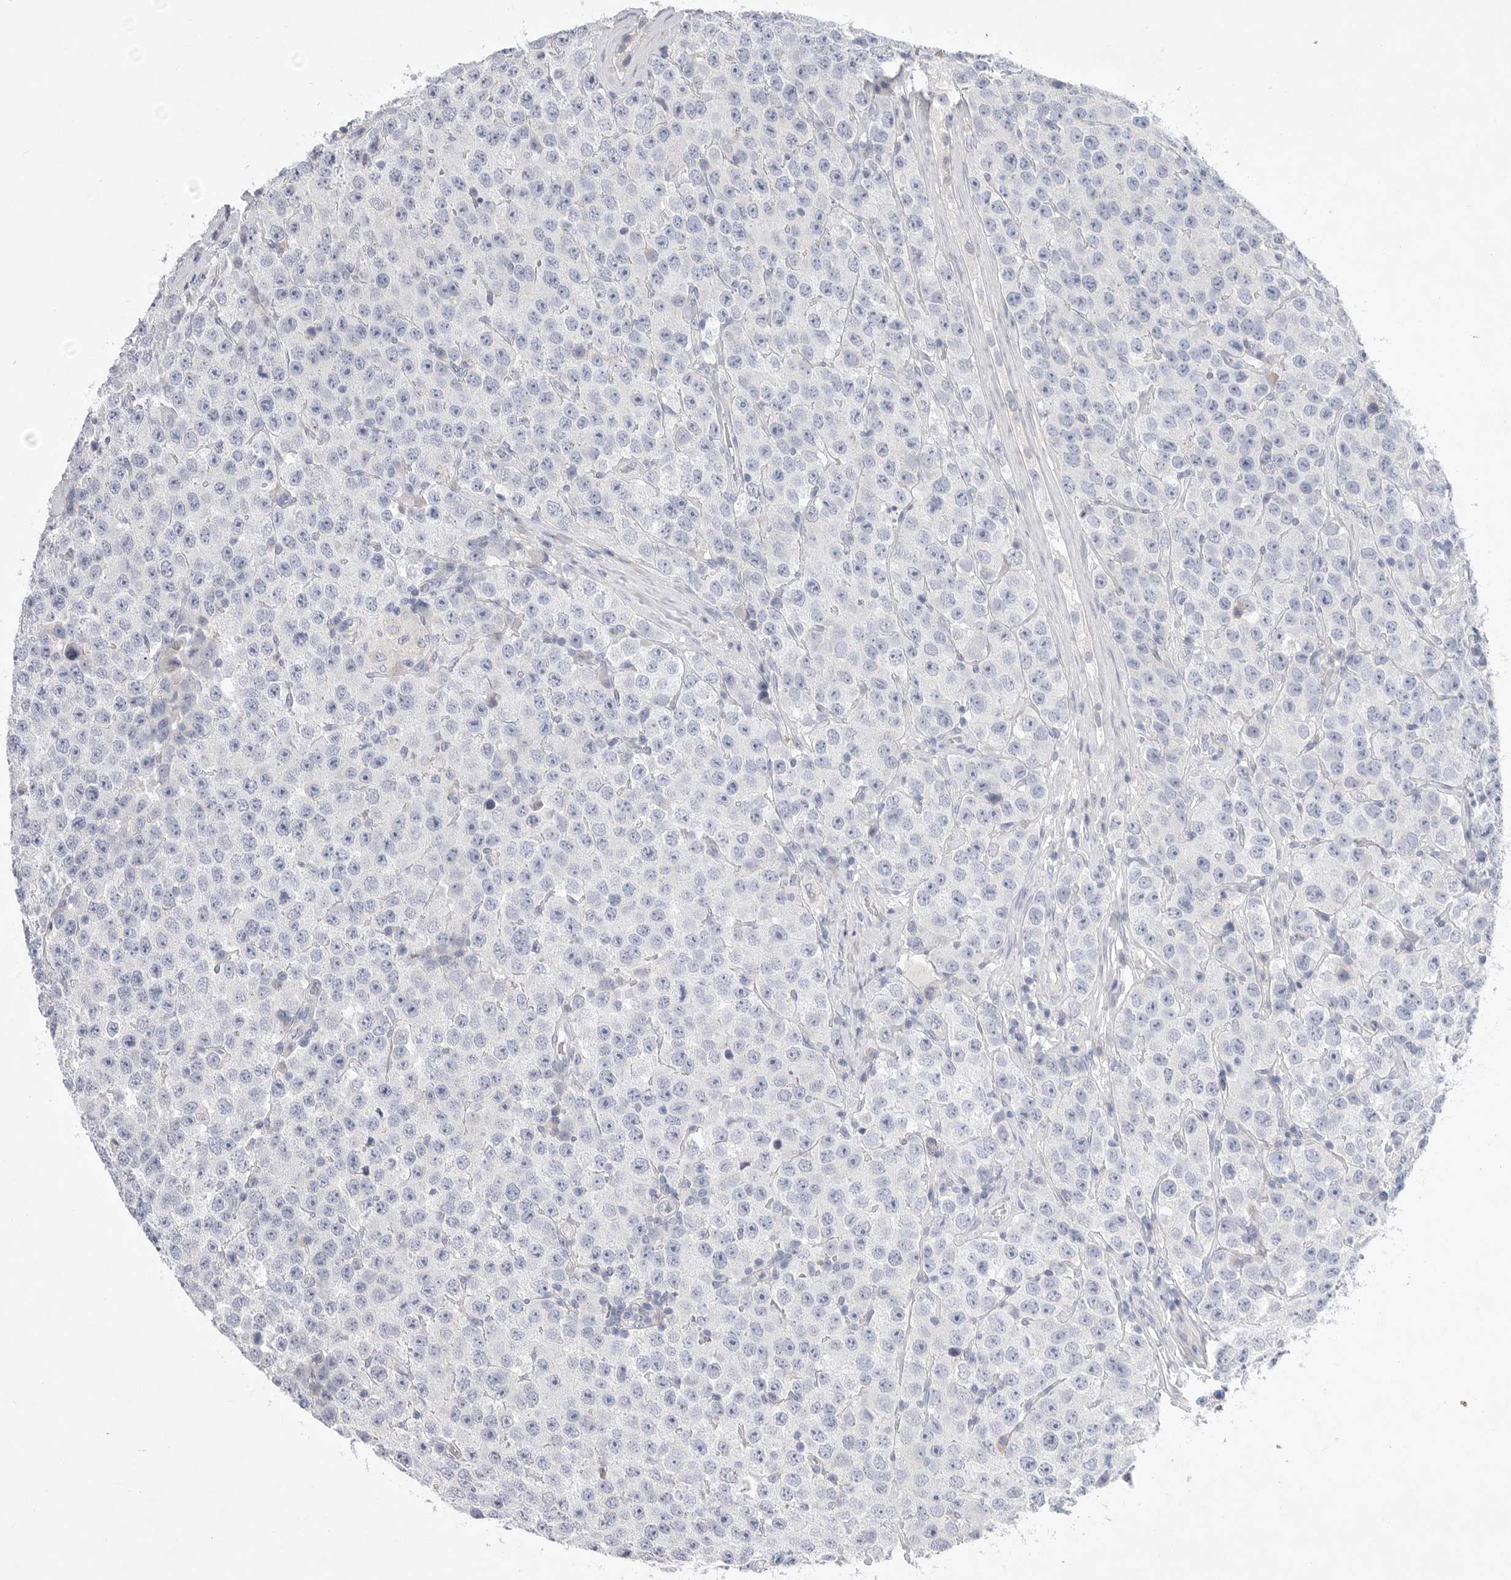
{"staining": {"intensity": "negative", "quantity": "none", "location": "none"}, "tissue": "testis cancer", "cell_type": "Tumor cells", "image_type": "cancer", "snomed": [{"axis": "morphology", "description": "Seminoma, NOS"}, {"axis": "morphology", "description": "Carcinoma, Embryonal, NOS"}, {"axis": "topography", "description": "Testis"}], "caption": "DAB (3,3'-diaminobenzidine) immunohistochemical staining of human testis cancer shows no significant positivity in tumor cells. (Stains: DAB IHC with hematoxylin counter stain, Microscopy: brightfield microscopy at high magnification).", "gene": "CAMK2B", "patient": {"sex": "male", "age": 28}}